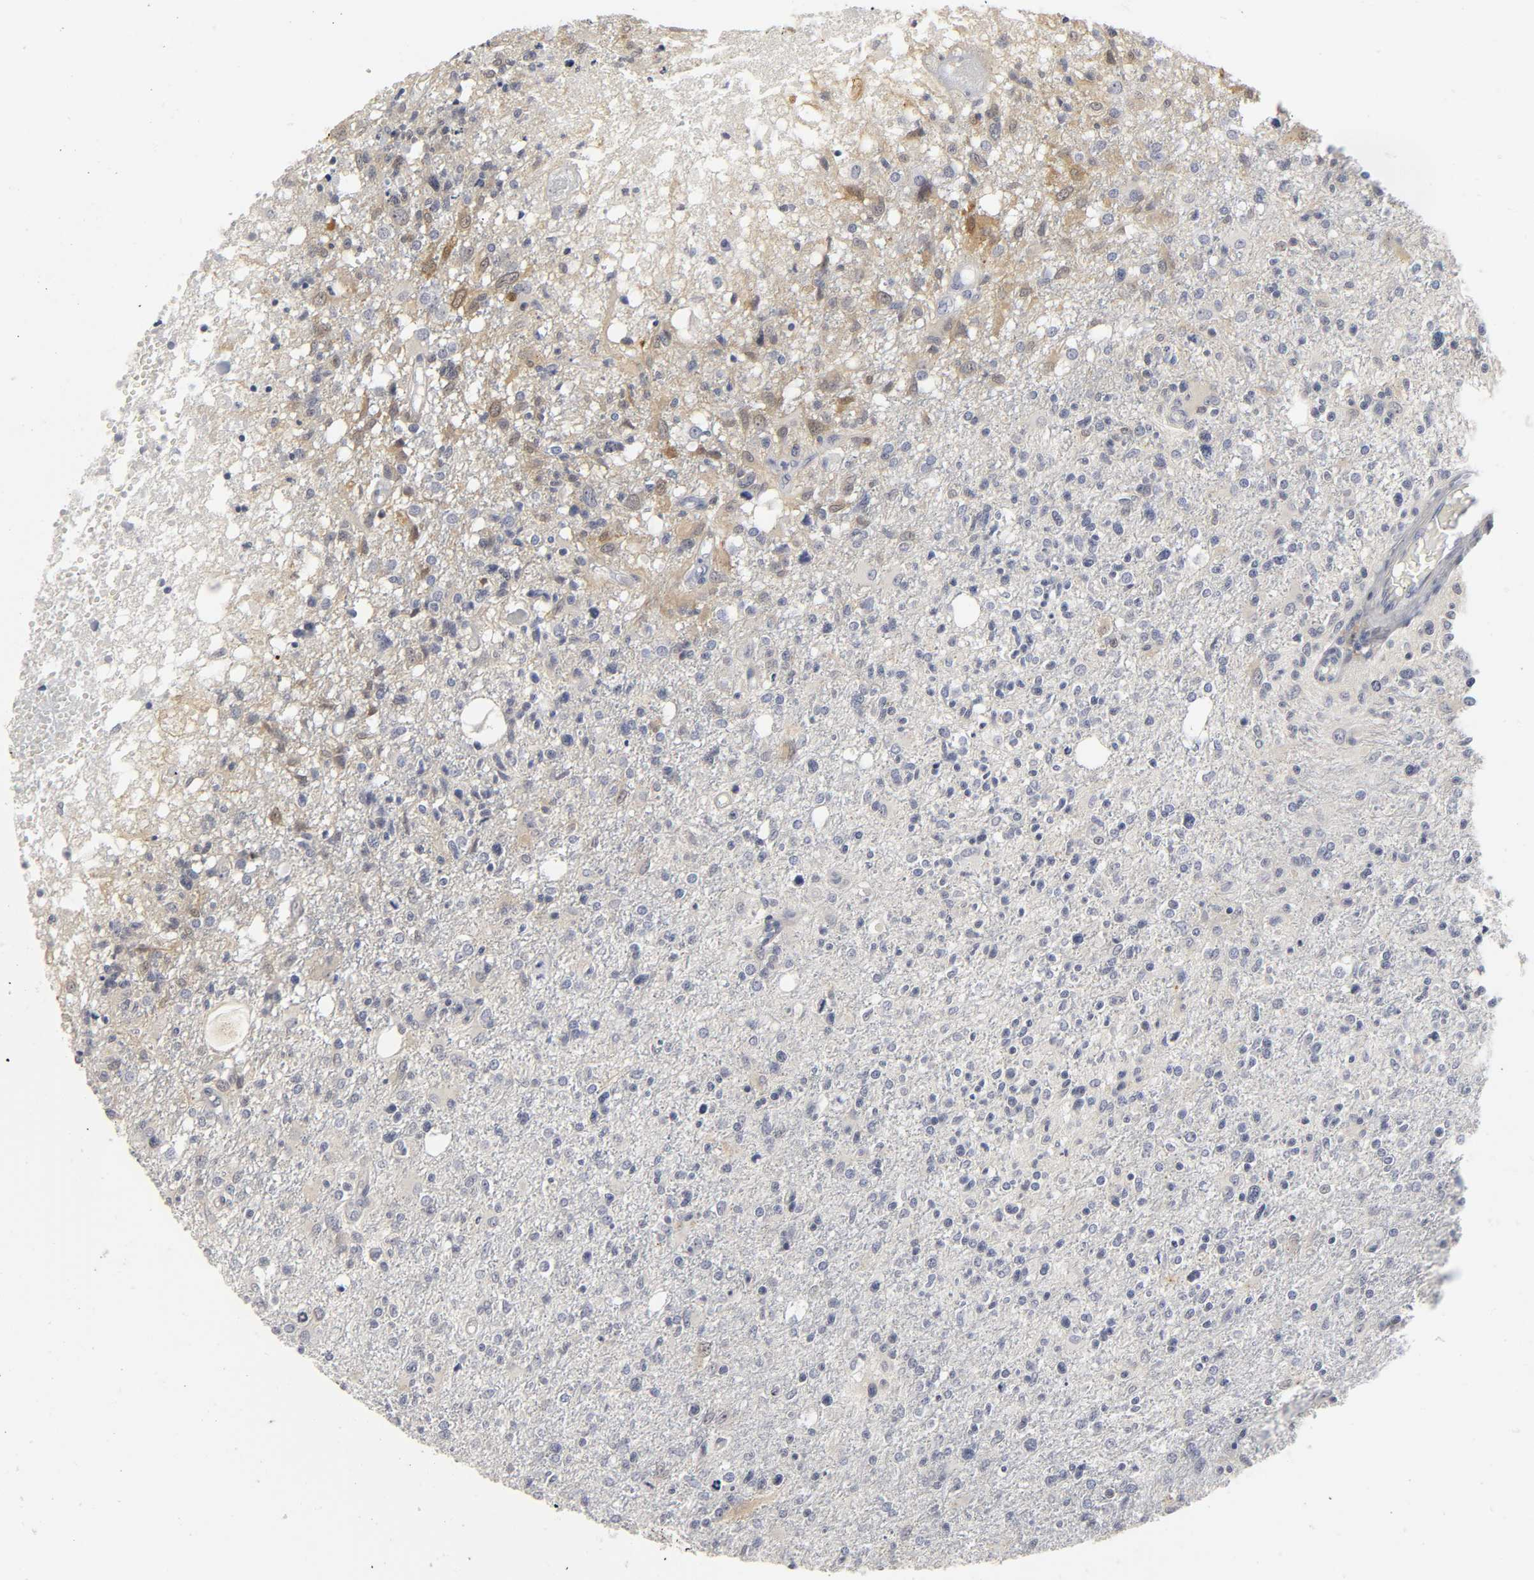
{"staining": {"intensity": "weak", "quantity": "25%-75%", "location": "cytoplasmic/membranous"}, "tissue": "glioma", "cell_type": "Tumor cells", "image_type": "cancer", "snomed": [{"axis": "morphology", "description": "Glioma, malignant, High grade"}, {"axis": "topography", "description": "Cerebral cortex"}], "caption": "Human malignant glioma (high-grade) stained with a brown dye demonstrates weak cytoplasmic/membranous positive expression in approximately 25%-75% of tumor cells.", "gene": "PDLIM3", "patient": {"sex": "male", "age": 76}}